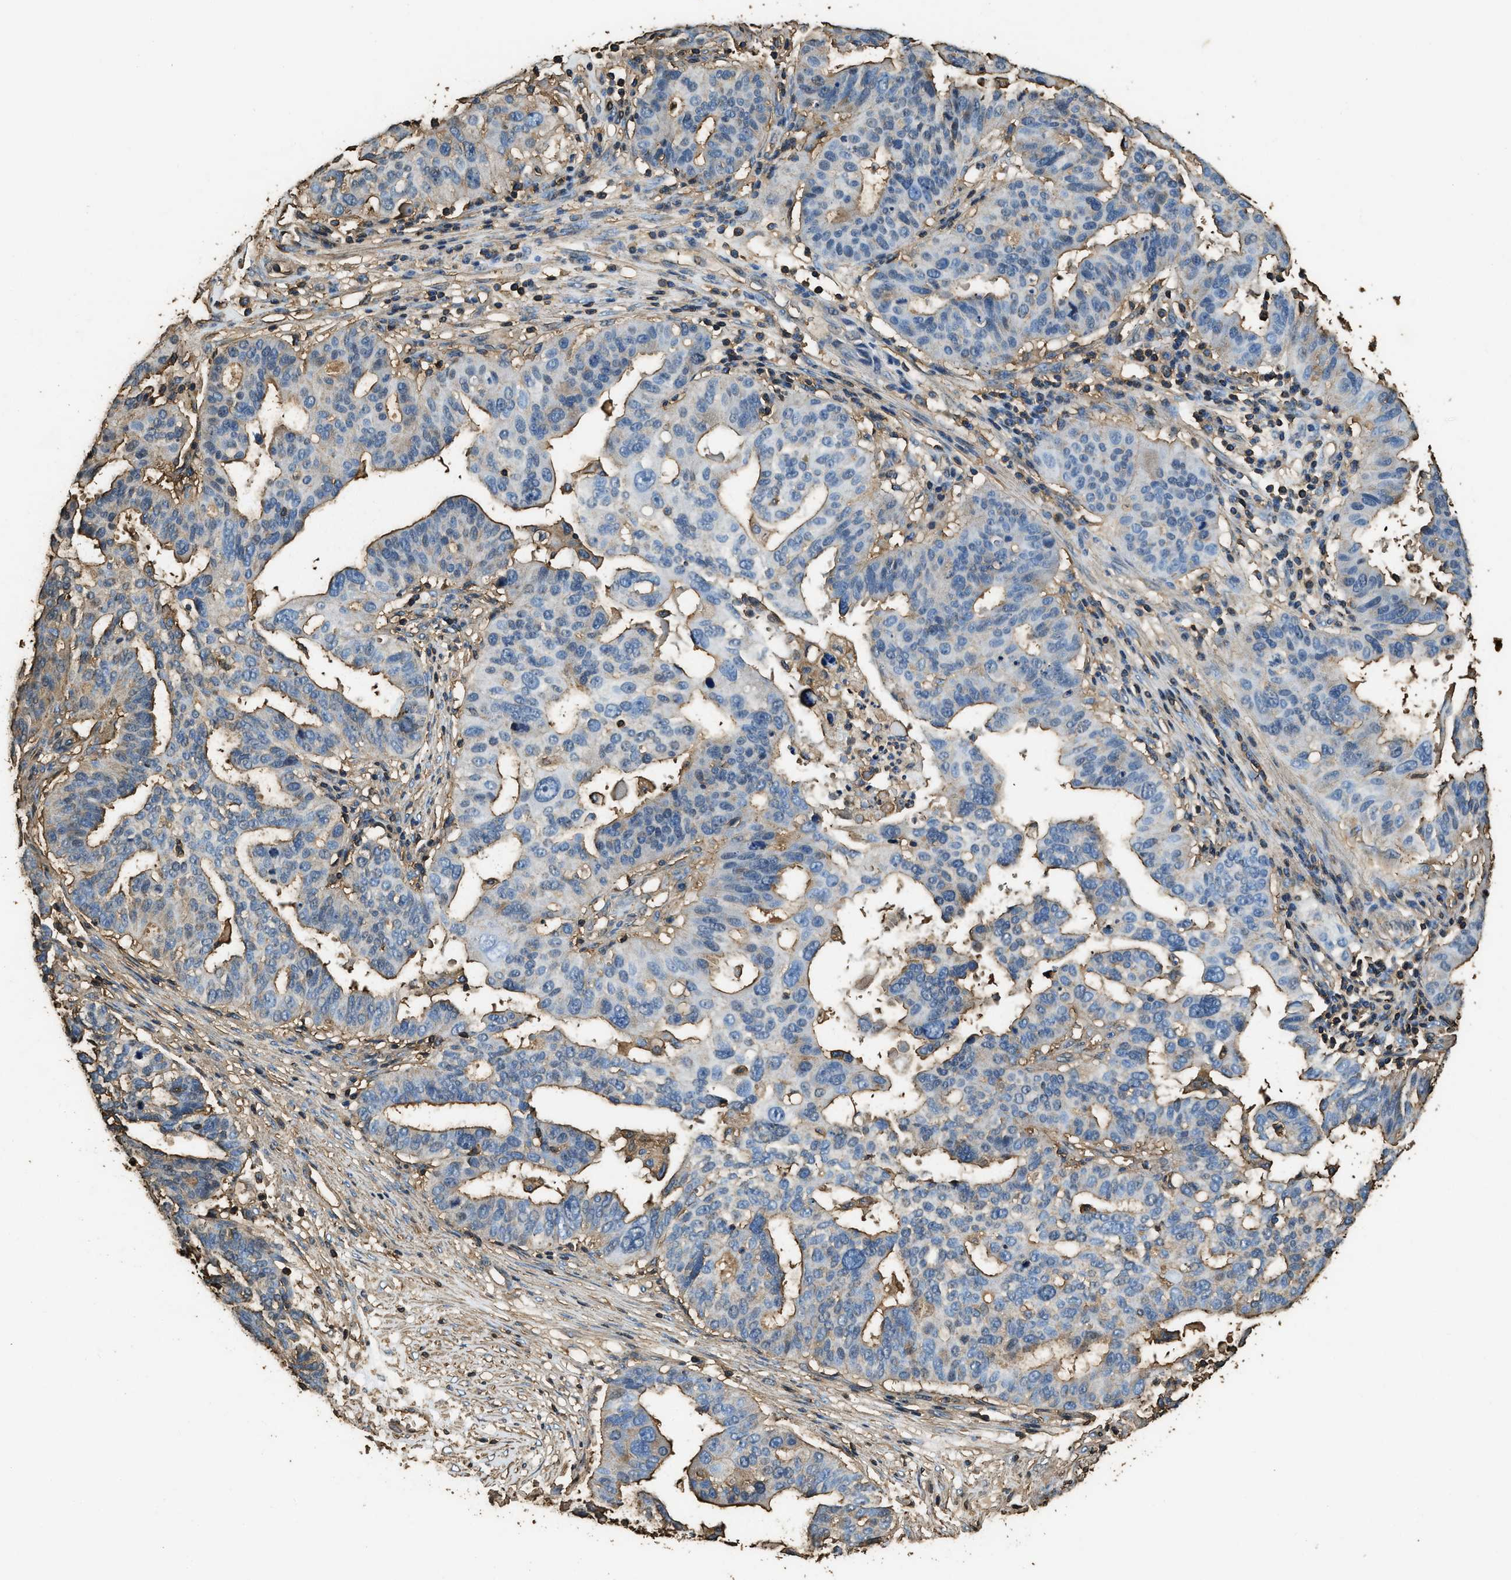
{"staining": {"intensity": "moderate", "quantity": "25%-75%", "location": "cytoplasmic/membranous"}, "tissue": "ovarian cancer", "cell_type": "Tumor cells", "image_type": "cancer", "snomed": [{"axis": "morphology", "description": "Cystadenocarcinoma, serous, NOS"}, {"axis": "topography", "description": "Ovary"}], "caption": "High-magnification brightfield microscopy of ovarian cancer stained with DAB (3,3'-diaminobenzidine) (brown) and counterstained with hematoxylin (blue). tumor cells exhibit moderate cytoplasmic/membranous positivity is present in approximately25%-75% of cells.", "gene": "ACCS", "patient": {"sex": "female", "age": 59}}